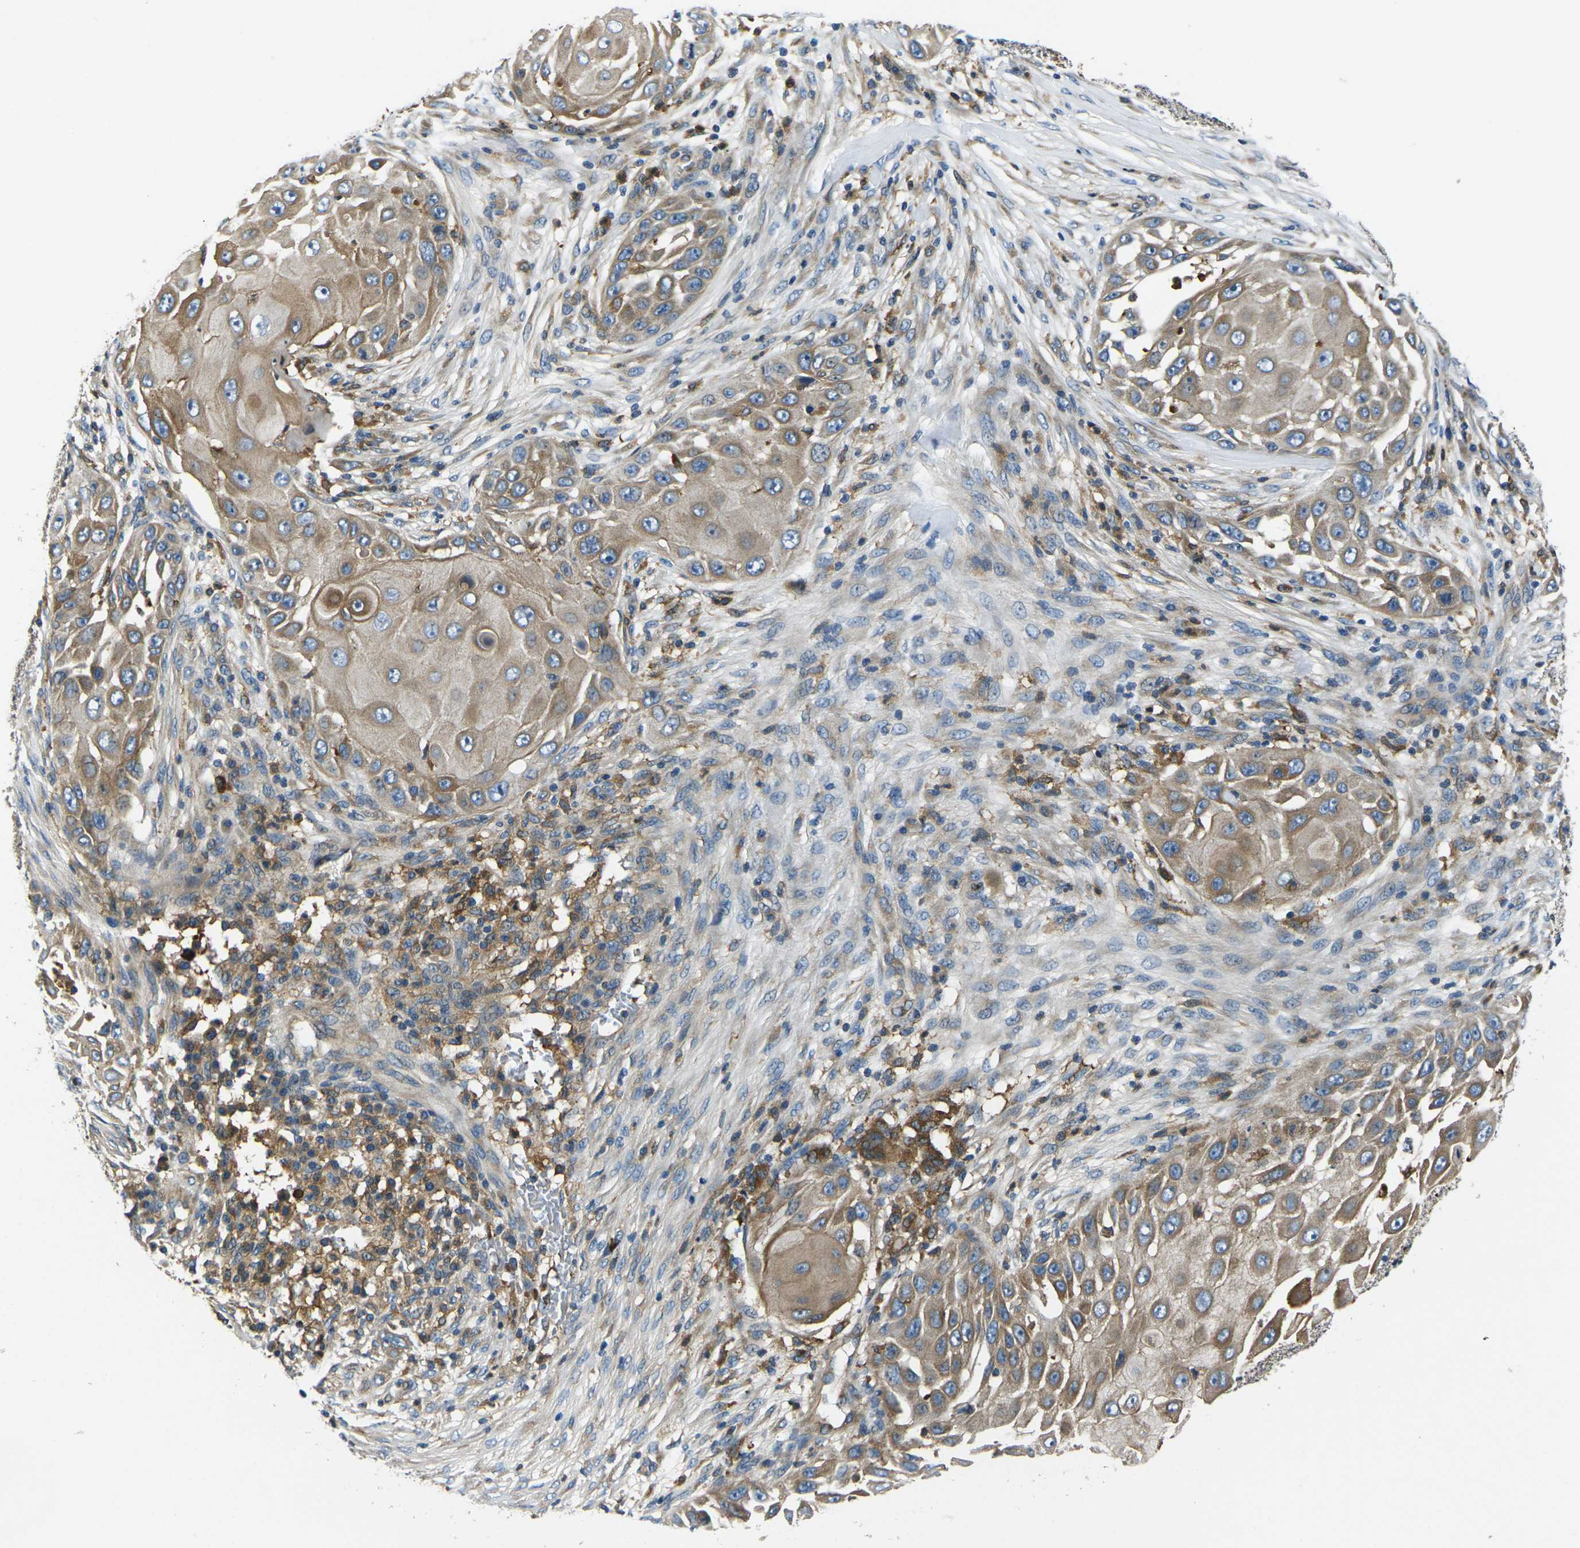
{"staining": {"intensity": "moderate", "quantity": ">75%", "location": "cytoplasmic/membranous"}, "tissue": "skin cancer", "cell_type": "Tumor cells", "image_type": "cancer", "snomed": [{"axis": "morphology", "description": "Squamous cell carcinoma, NOS"}, {"axis": "topography", "description": "Skin"}], "caption": "Skin cancer stained with a protein marker displays moderate staining in tumor cells.", "gene": "RAB1B", "patient": {"sex": "female", "age": 44}}